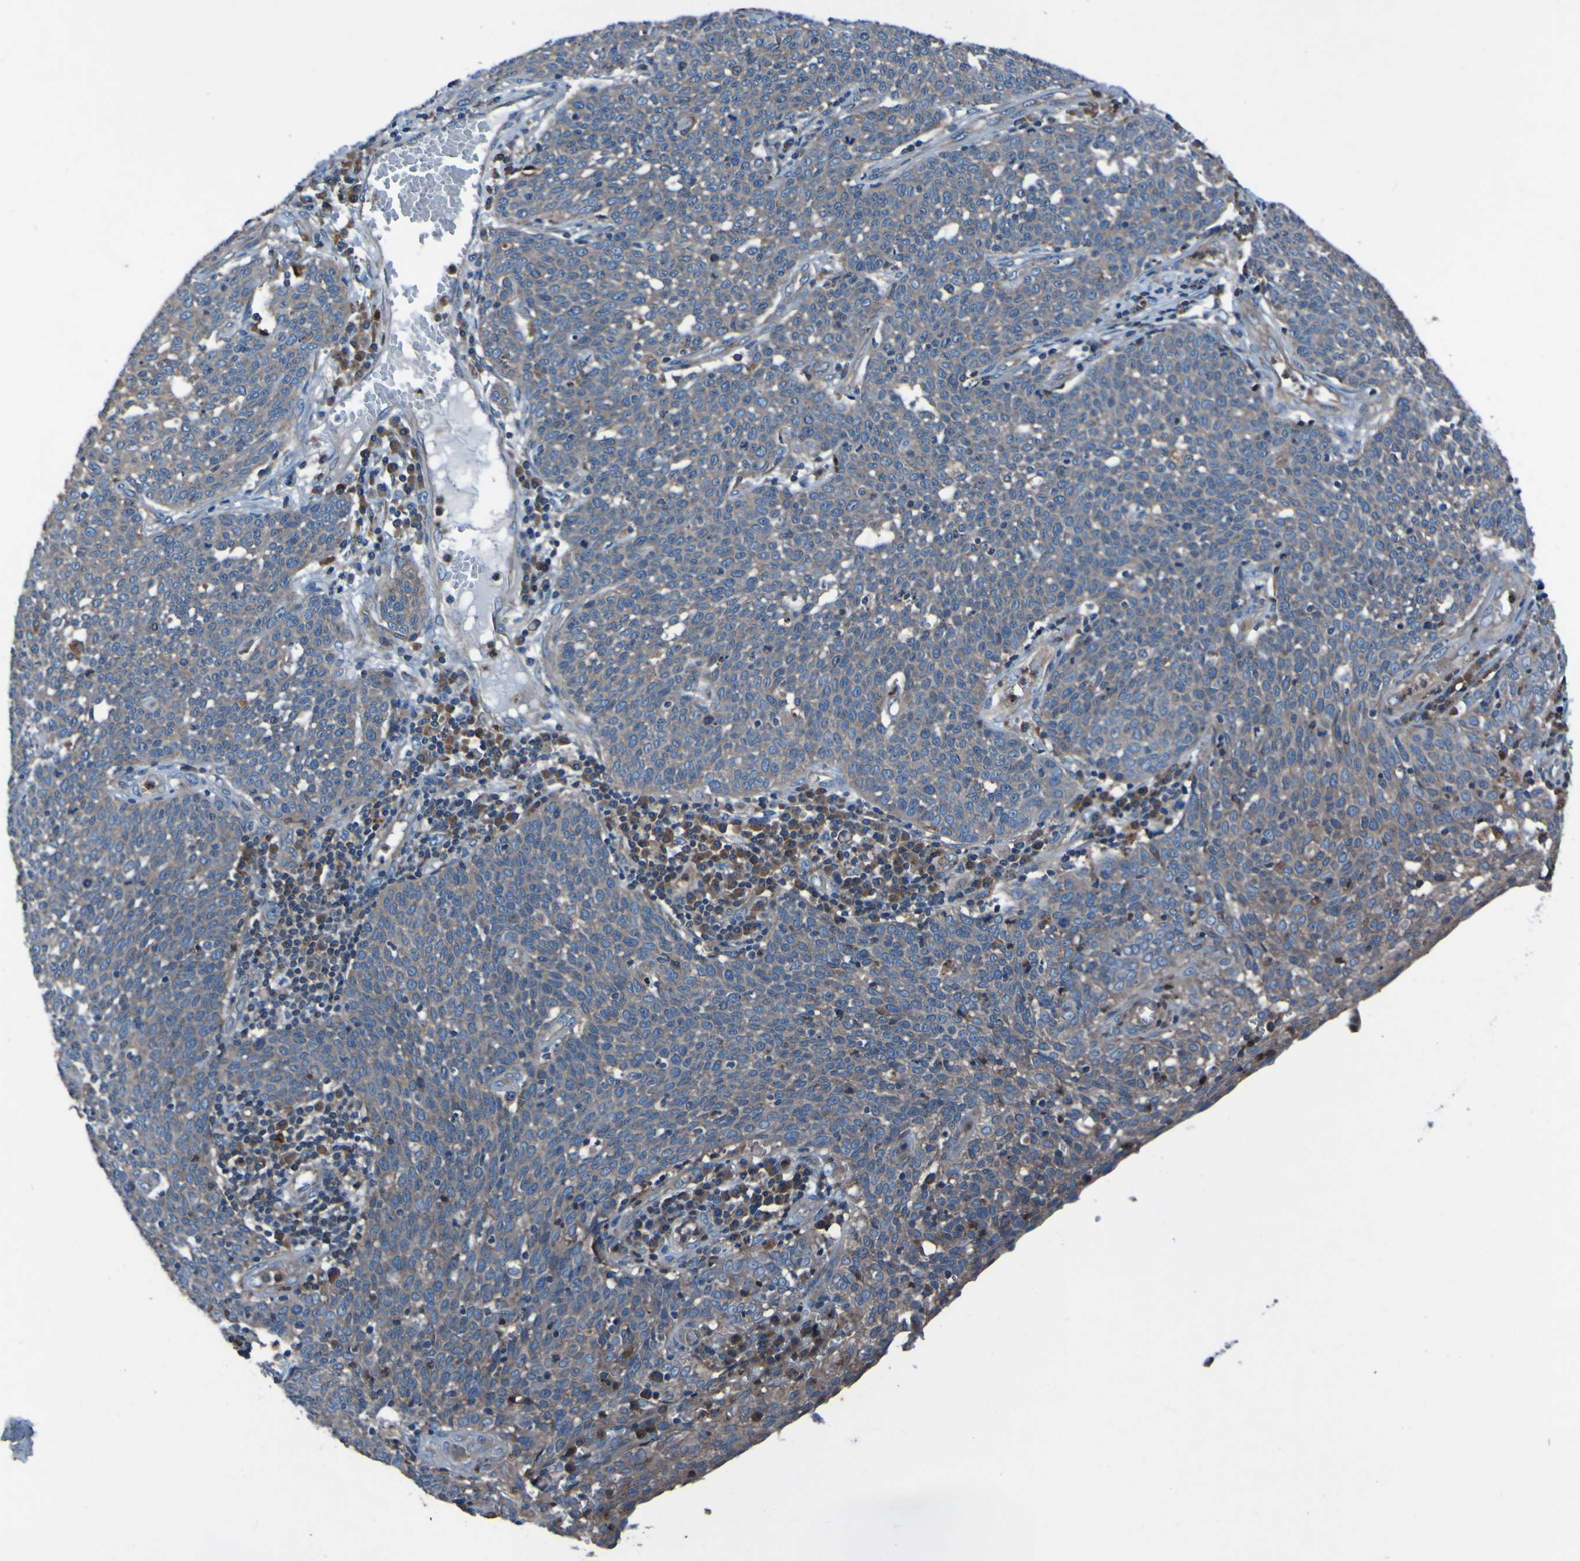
{"staining": {"intensity": "moderate", "quantity": ">75%", "location": "cytoplasmic/membranous"}, "tissue": "cervical cancer", "cell_type": "Tumor cells", "image_type": "cancer", "snomed": [{"axis": "morphology", "description": "Squamous cell carcinoma, NOS"}, {"axis": "topography", "description": "Cervix"}], "caption": "Human squamous cell carcinoma (cervical) stained for a protein (brown) shows moderate cytoplasmic/membranous positive expression in about >75% of tumor cells.", "gene": "RAB5B", "patient": {"sex": "female", "age": 34}}